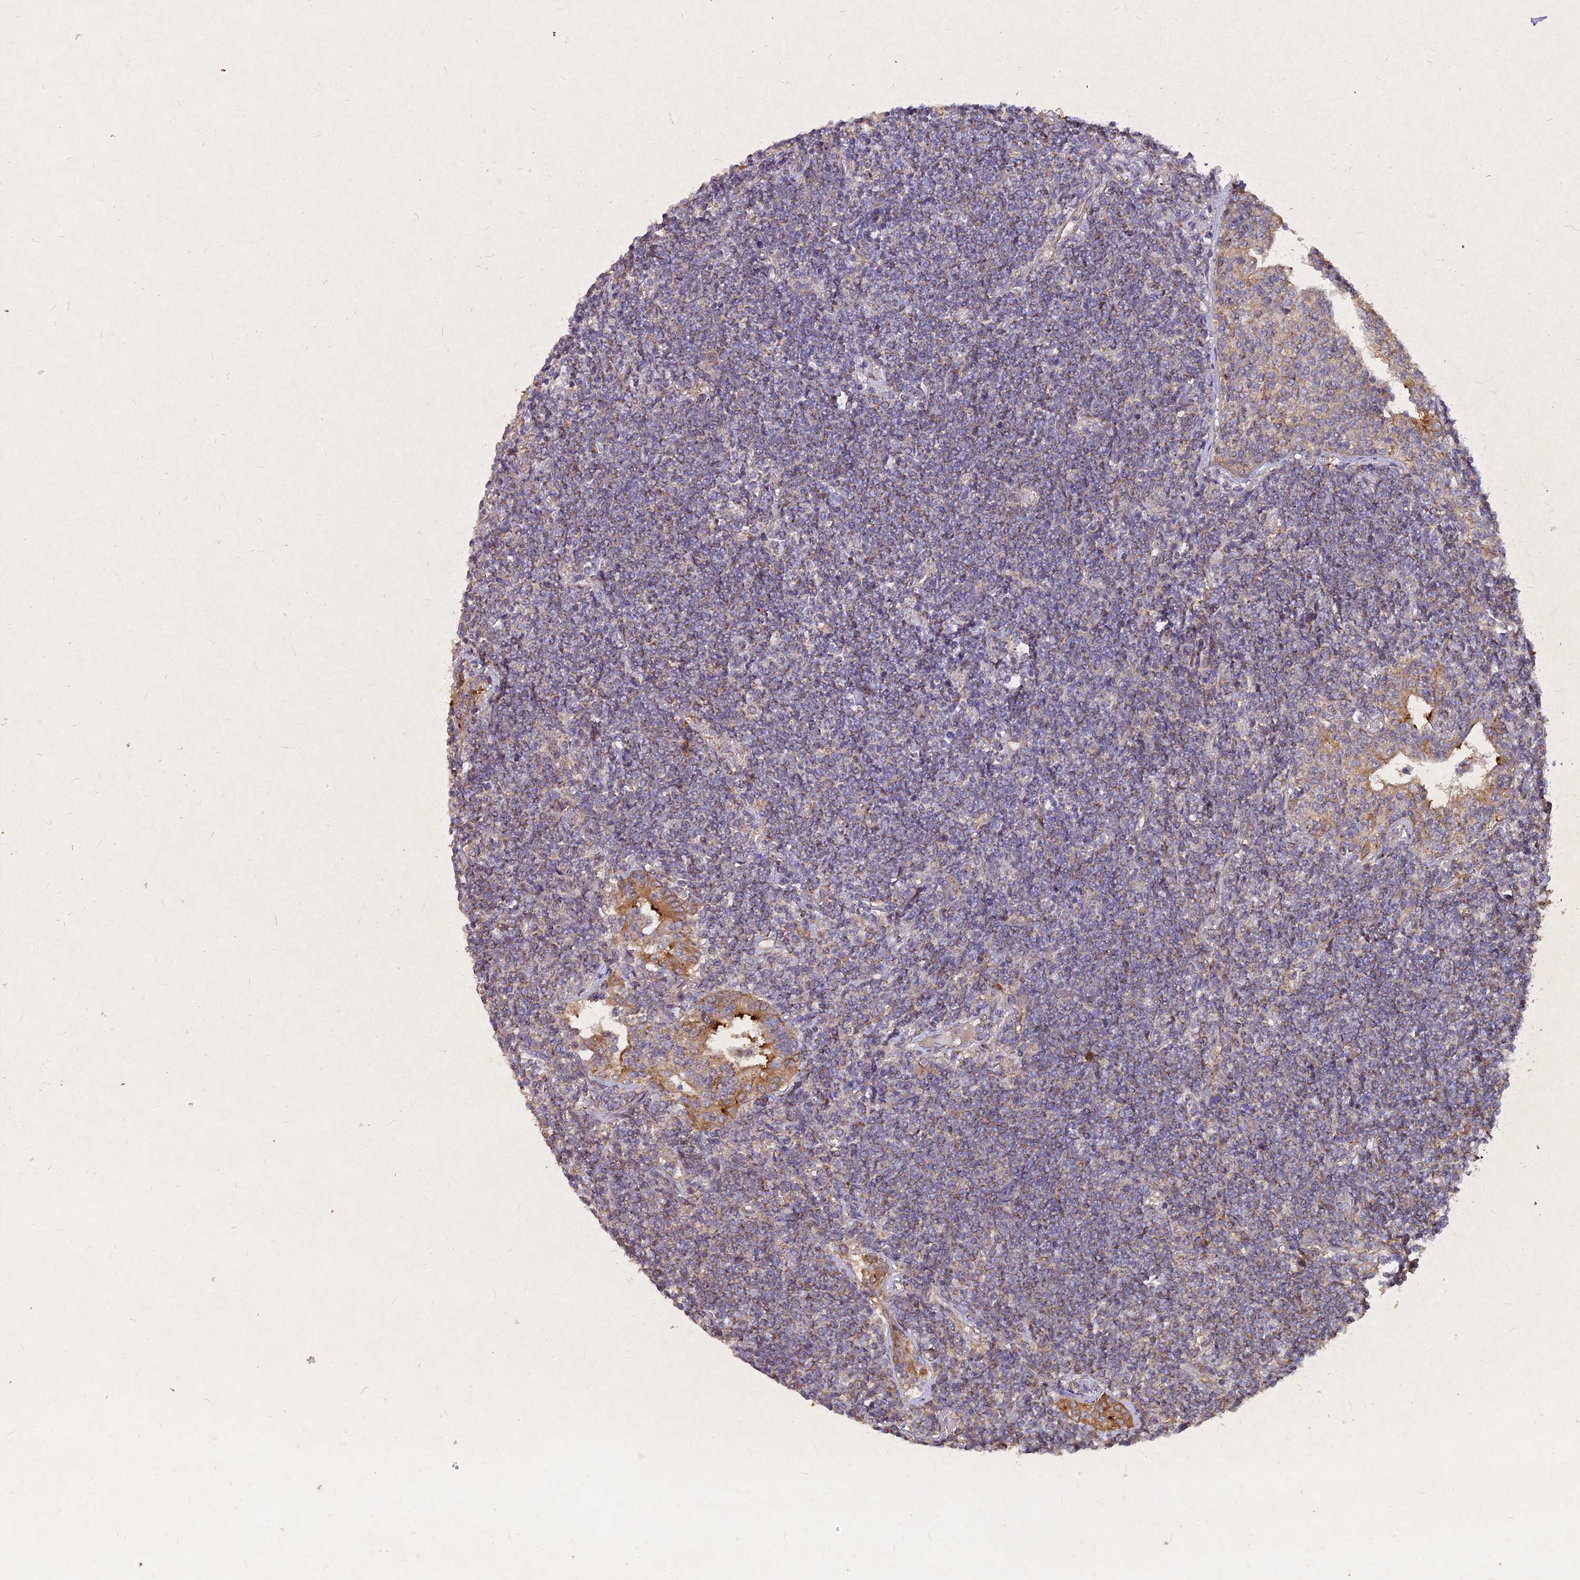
{"staining": {"intensity": "negative", "quantity": "none", "location": "none"}, "tissue": "lymphoma", "cell_type": "Tumor cells", "image_type": "cancer", "snomed": [{"axis": "morphology", "description": "Malignant lymphoma, non-Hodgkin's type, Low grade"}, {"axis": "topography", "description": "Lung"}], "caption": "This histopathology image is of low-grade malignant lymphoma, non-Hodgkin's type stained with immunohistochemistry to label a protein in brown with the nuclei are counter-stained blue. There is no expression in tumor cells. (DAB (3,3'-diaminobenzidine) immunohistochemistry, high magnification).", "gene": "SKA1", "patient": {"sex": "female", "age": 71}}